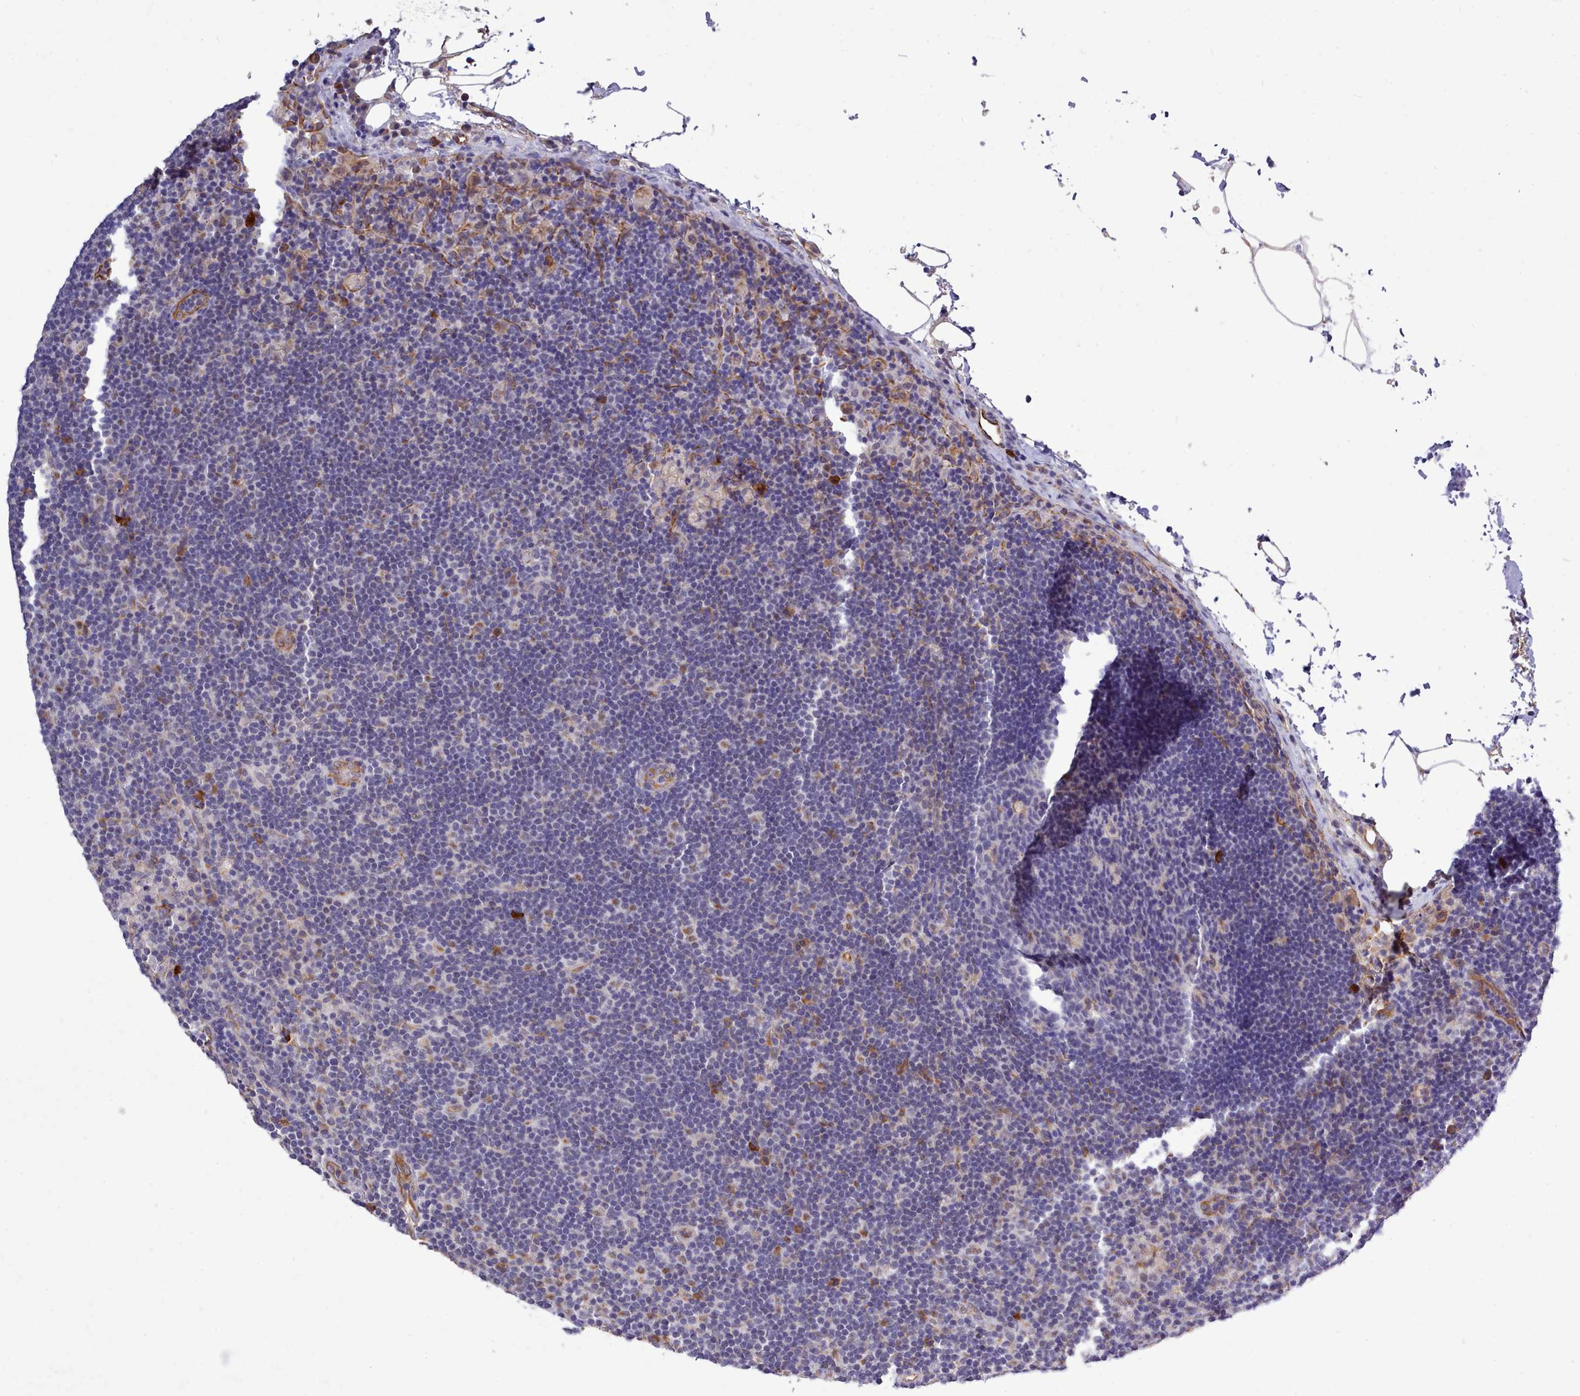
{"staining": {"intensity": "negative", "quantity": "none", "location": "none"}, "tissue": "lymph node", "cell_type": "Germinal center cells", "image_type": "normal", "snomed": [{"axis": "morphology", "description": "Normal tissue, NOS"}, {"axis": "topography", "description": "Lymph node"}], "caption": "A photomicrograph of lymph node stained for a protein shows no brown staining in germinal center cells. (DAB immunohistochemistry (IHC), high magnification).", "gene": "ZC3H13", "patient": {"sex": "male", "age": 62}}